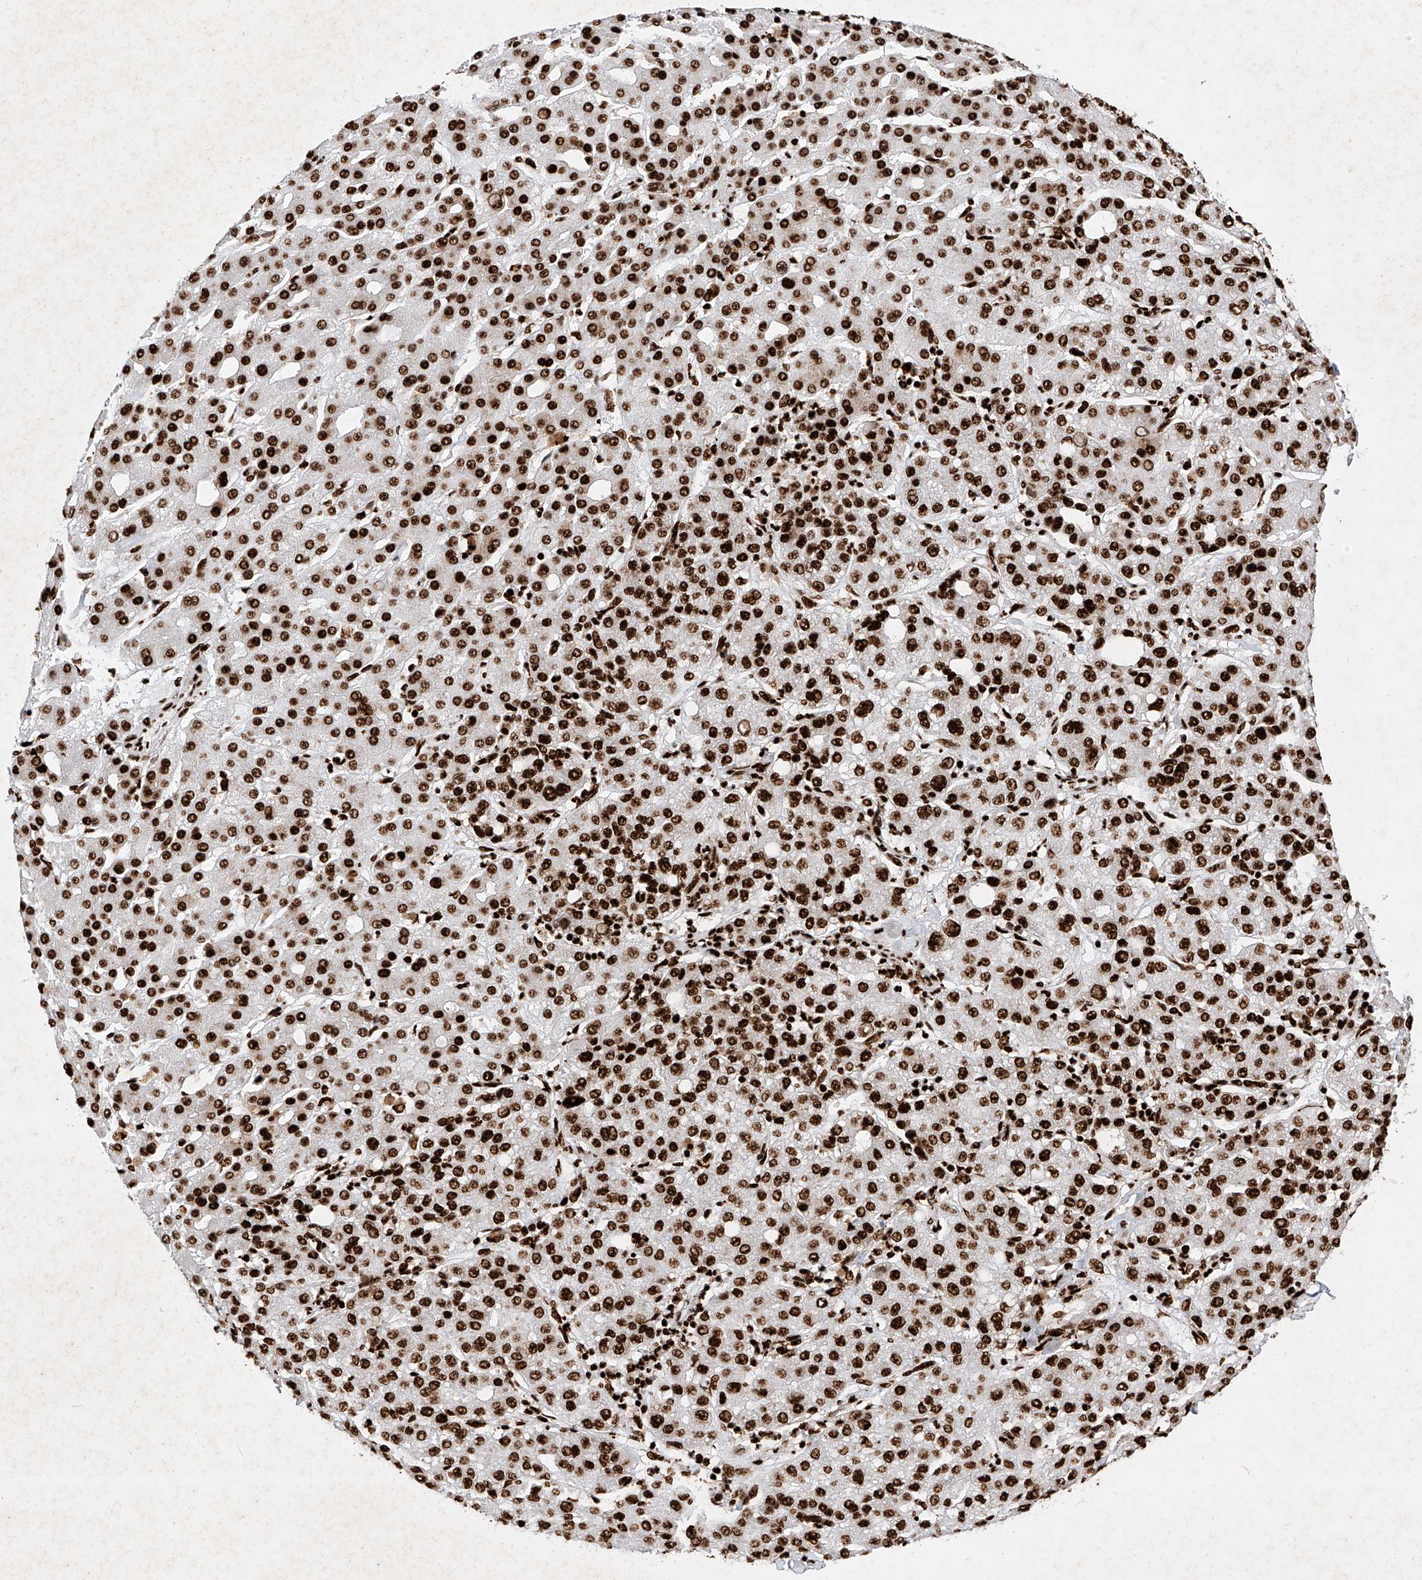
{"staining": {"intensity": "strong", "quantity": ">75%", "location": "nuclear"}, "tissue": "liver cancer", "cell_type": "Tumor cells", "image_type": "cancer", "snomed": [{"axis": "morphology", "description": "Carcinoma, Hepatocellular, NOS"}, {"axis": "topography", "description": "Liver"}], "caption": "Immunohistochemistry histopathology image of liver cancer stained for a protein (brown), which exhibits high levels of strong nuclear positivity in approximately >75% of tumor cells.", "gene": "SRSF6", "patient": {"sex": "male", "age": 65}}